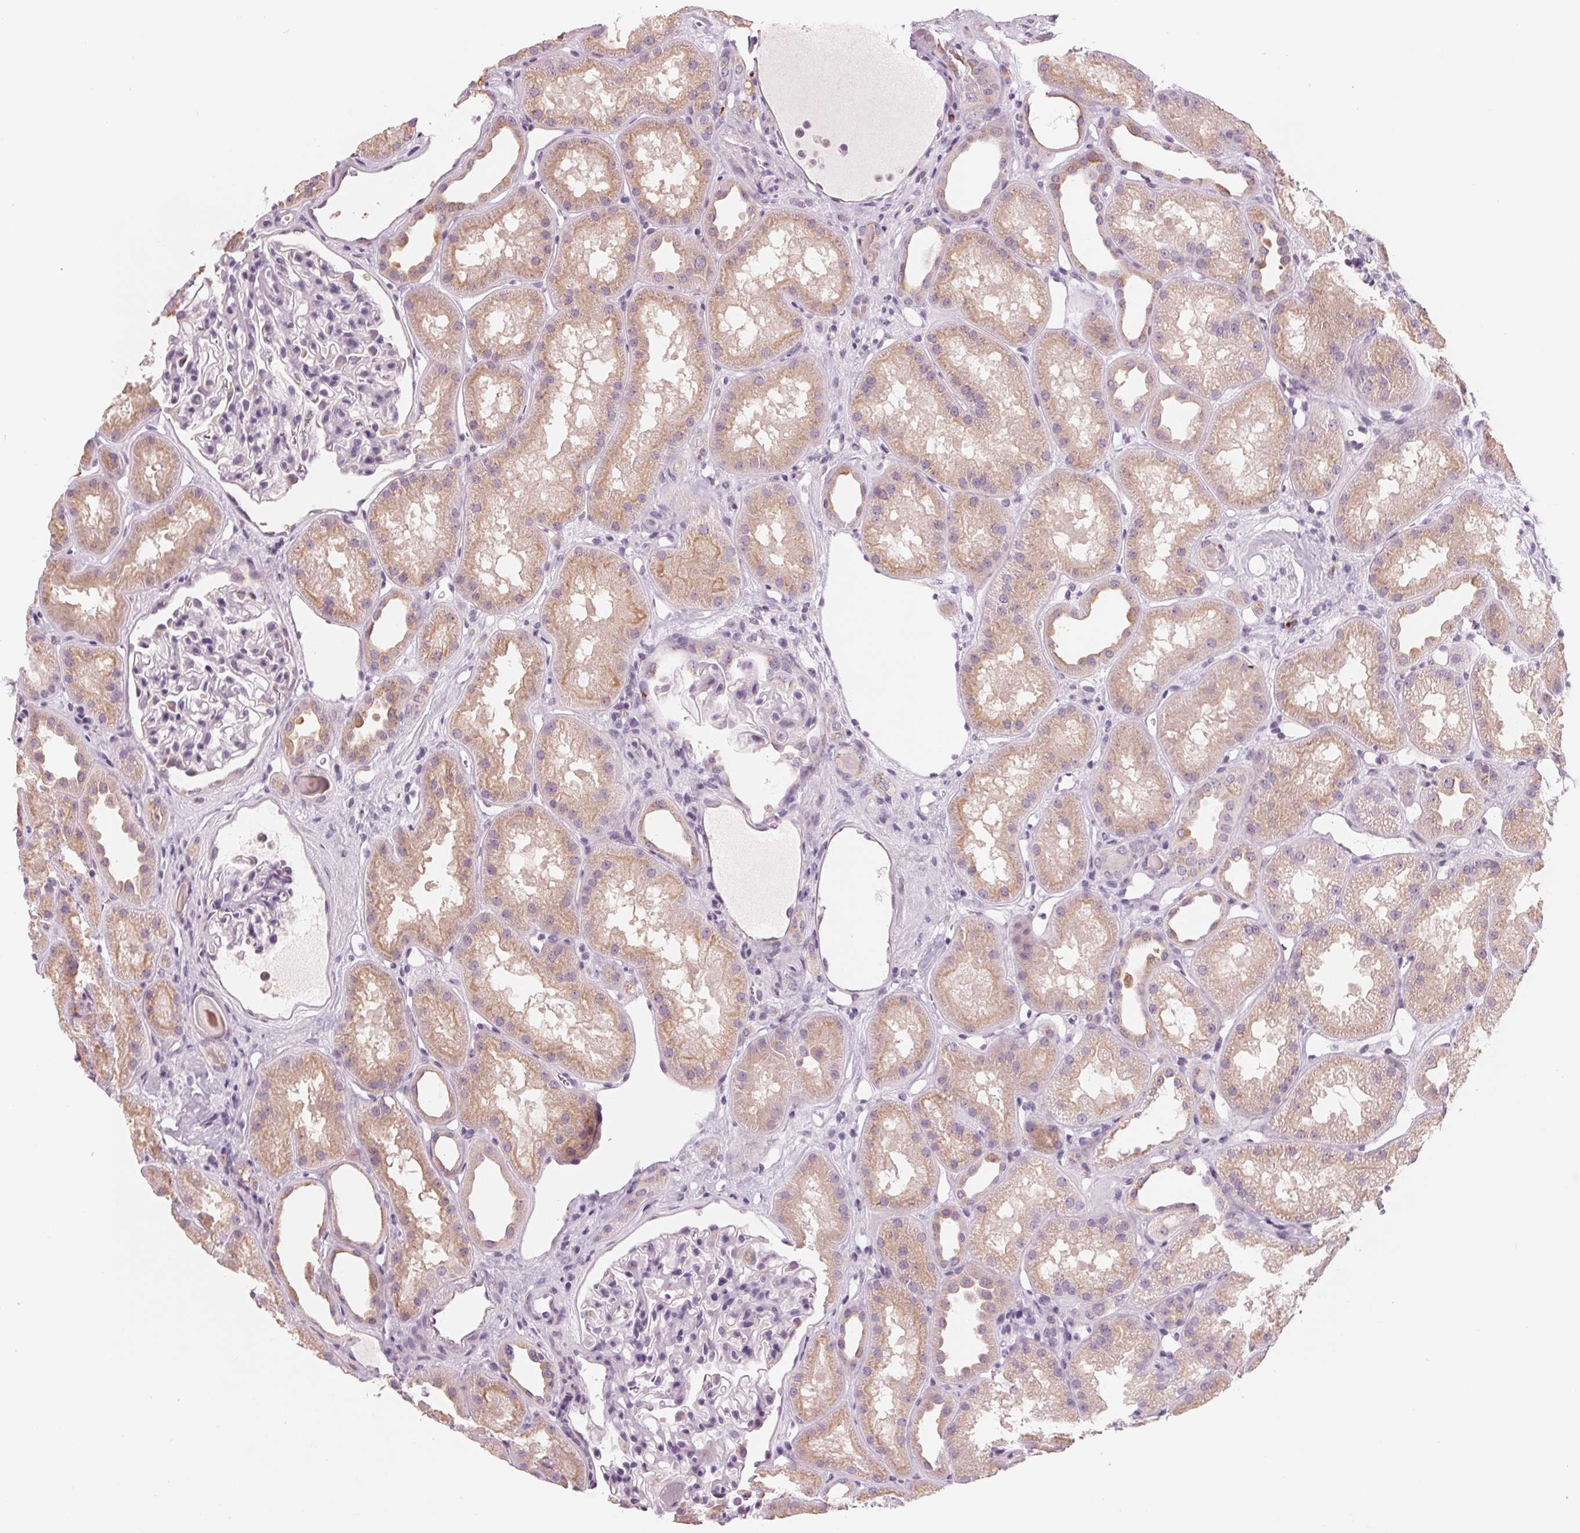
{"staining": {"intensity": "negative", "quantity": "none", "location": "none"}, "tissue": "kidney", "cell_type": "Cells in glomeruli", "image_type": "normal", "snomed": [{"axis": "morphology", "description": "Normal tissue, NOS"}, {"axis": "topography", "description": "Kidney"}], "caption": "Cells in glomeruli are negative for protein expression in unremarkable human kidney. (Stains: DAB IHC with hematoxylin counter stain, Microscopy: brightfield microscopy at high magnification).", "gene": "IL9R", "patient": {"sex": "male", "age": 61}}